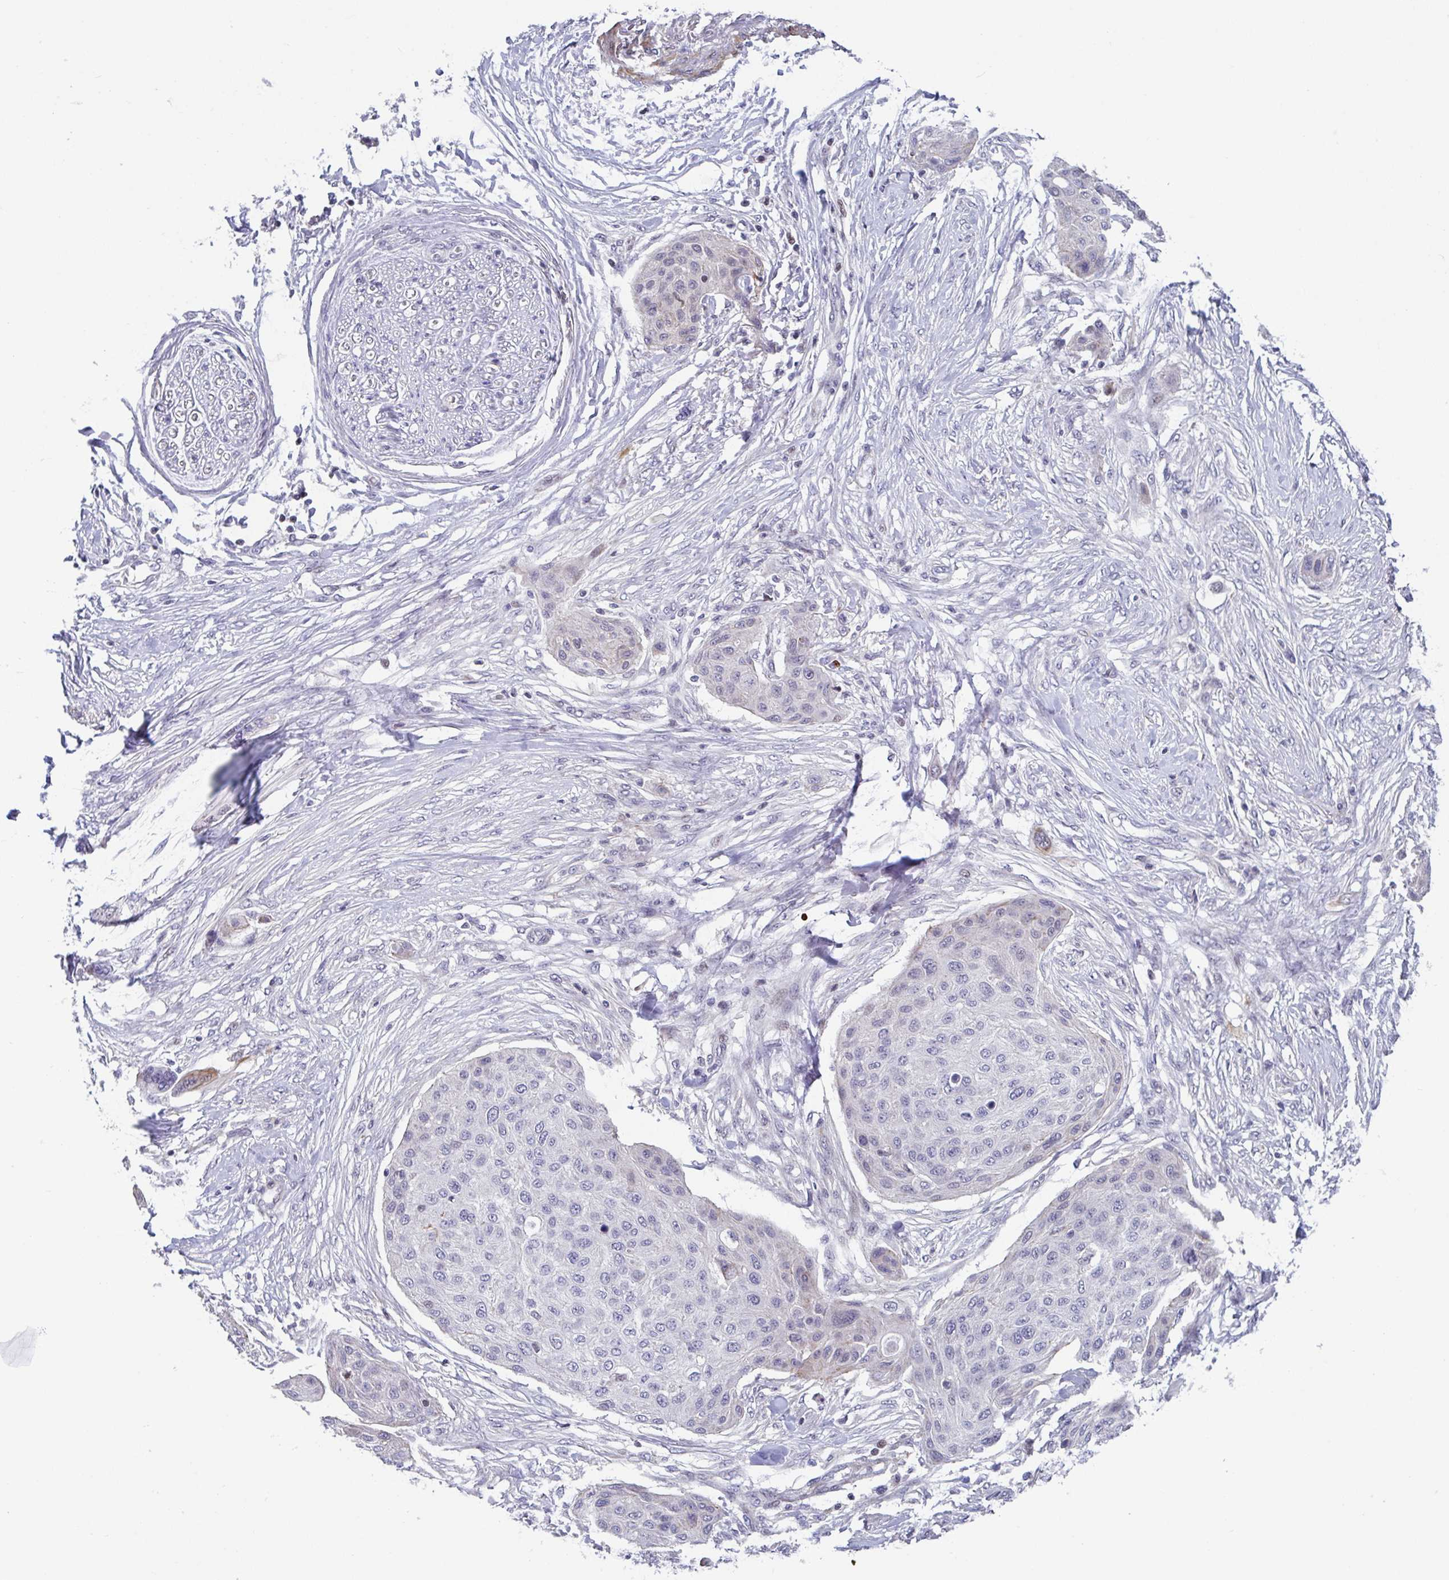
{"staining": {"intensity": "negative", "quantity": "none", "location": "none"}, "tissue": "skin cancer", "cell_type": "Tumor cells", "image_type": "cancer", "snomed": [{"axis": "morphology", "description": "Squamous cell carcinoma, NOS"}, {"axis": "topography", "description": "Skin"}], "caption": "Immunohistochemistry of human skin cancer (squamous cell carcinoma) demonstrates no staining in tumor cells.", "gene": "WDR72", "patient": {"sex": "female", "age": 87}}